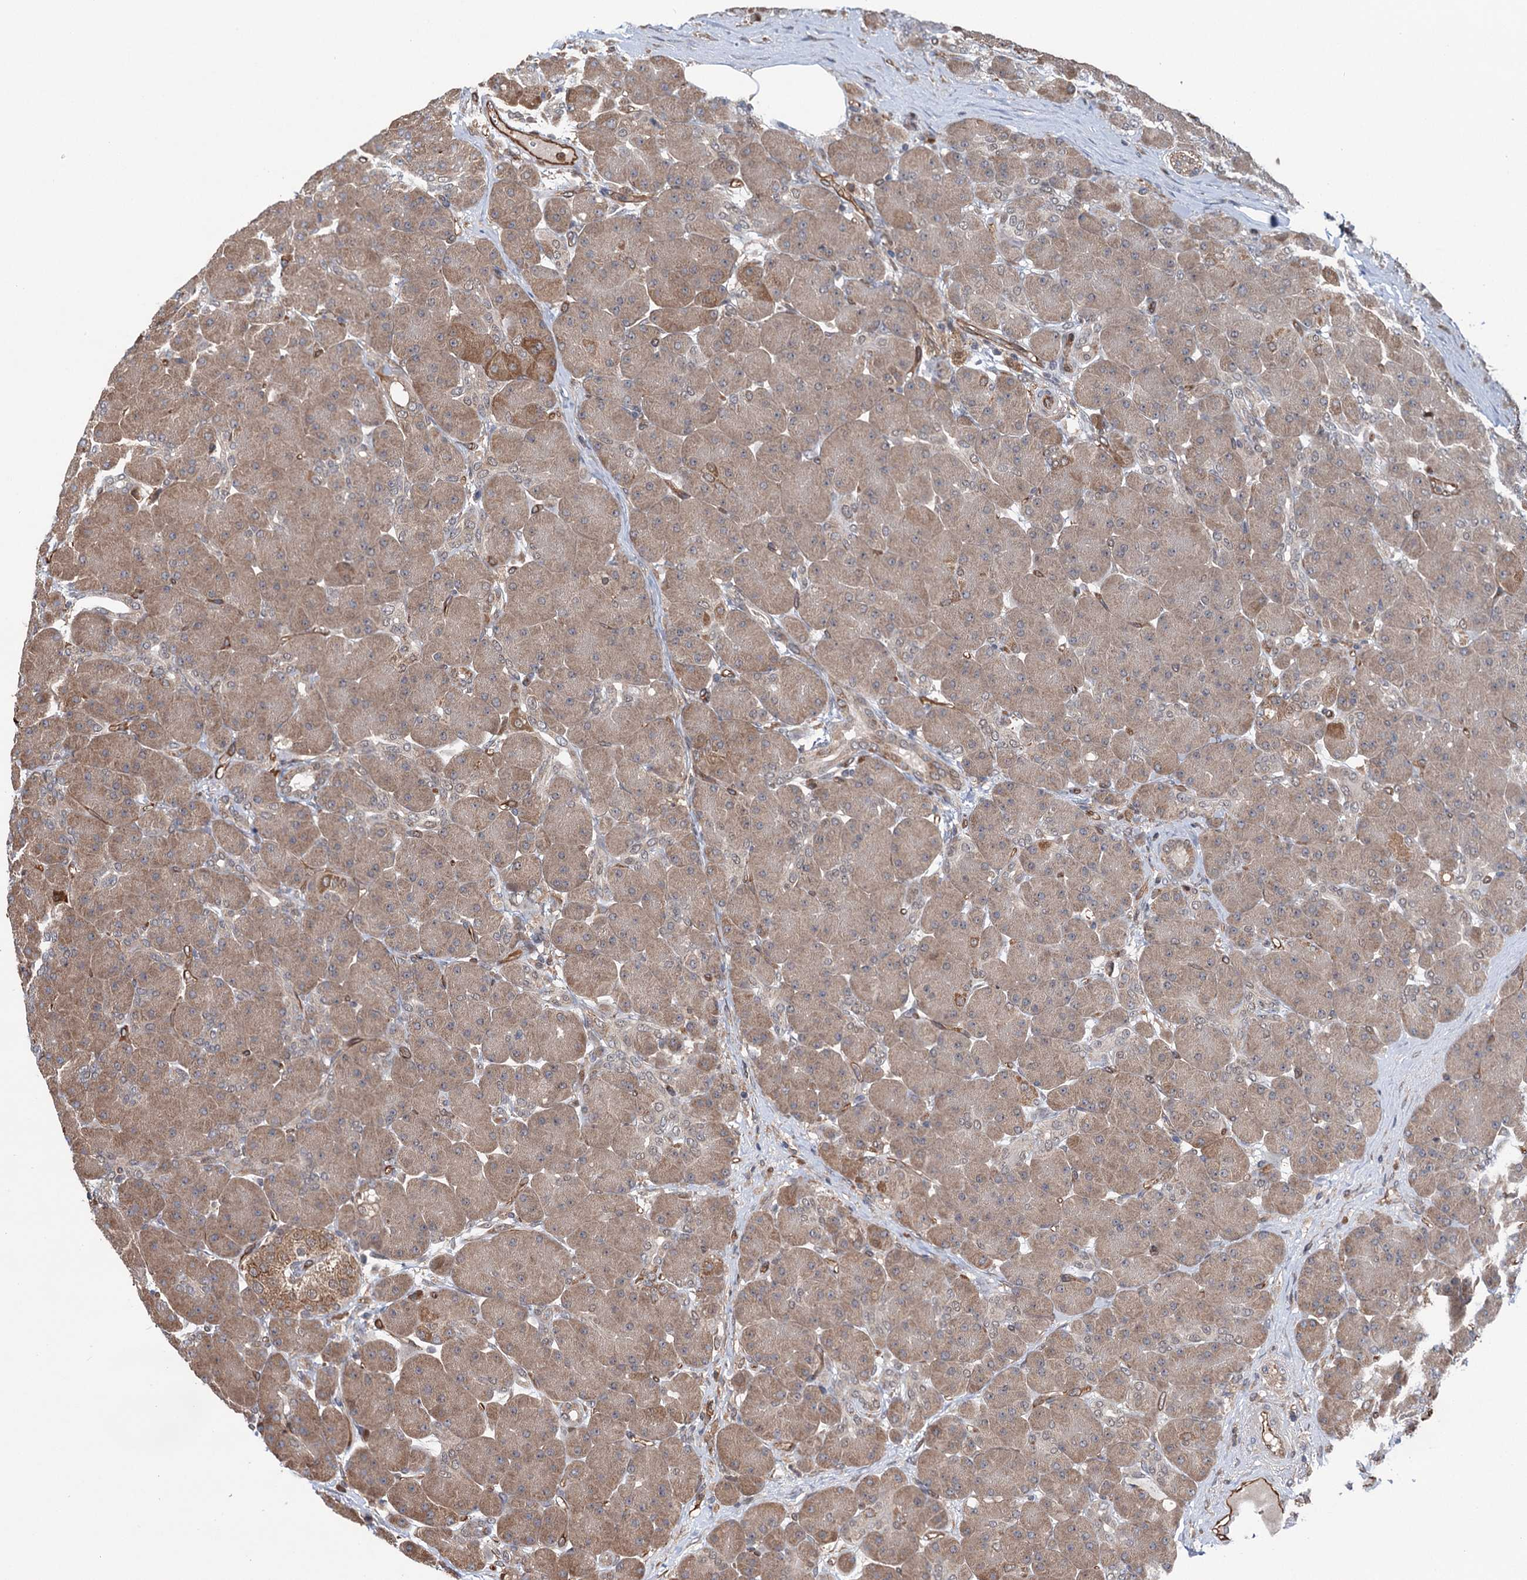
{"staining": {"intensity": "moderate", "quantity": "25%-75%", "location": "cytoplasmic/membranous"}, "tissue": "pancreas", "cell_type": "Exocrine glandular cells", "image_type": "normal", "snomed": [{"axis": "morphology", "description": "Normal tissue, NOS"}, {"axis": "topography", "description": "Pancreas"}], "caption": "The photomicrograph reveals staining of normal pancreas, revealing moderate cytoplasmic/membranous protein staining (brown color) within exocrine glandular cells.", "gene": "NCAPD2", "patient": {"sex": "male", "age": 66}}